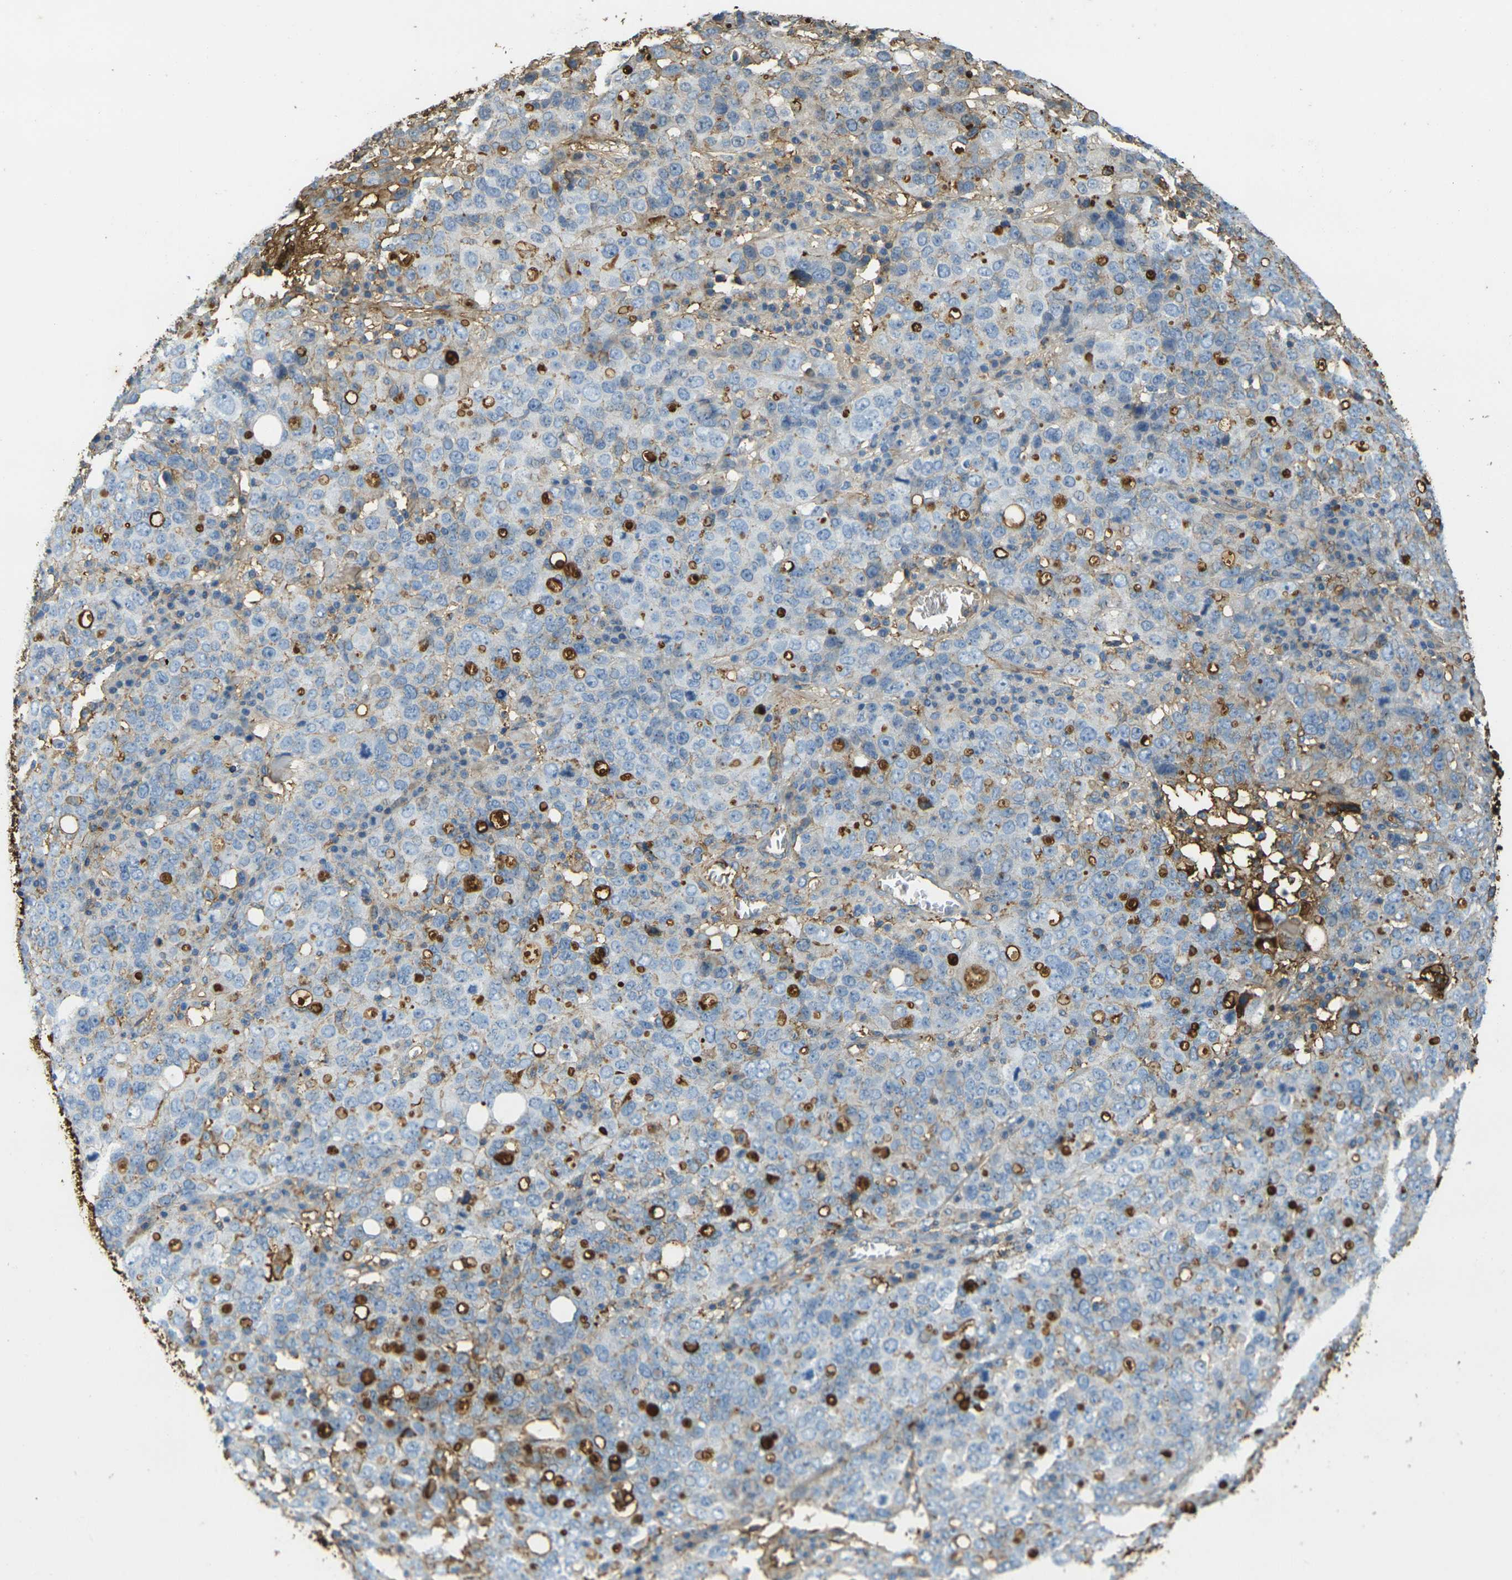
{"staining": {"intensity": "strong", "quantity": "<25%", "location": "cytoplasmic/membranous"}, "tissue": "ovarian cancer", "cell_type": "Tumor cells", "image_type": "cancer", "snomed": [{"axis": "morphology", "description": "Carcinoma, endometroid"}, {"axis": "topography", "description": "Ovary"}], "caption": "The photomicrograph demonstrates immunohistochemical staining of ovarian cancer (endometroid carcinoma). There is strong cytoplasmic/membranous expression is present in about <25% of tumor cells.", "gene": "PLCD1", "patient": {"sex": "female", "age": 62}}